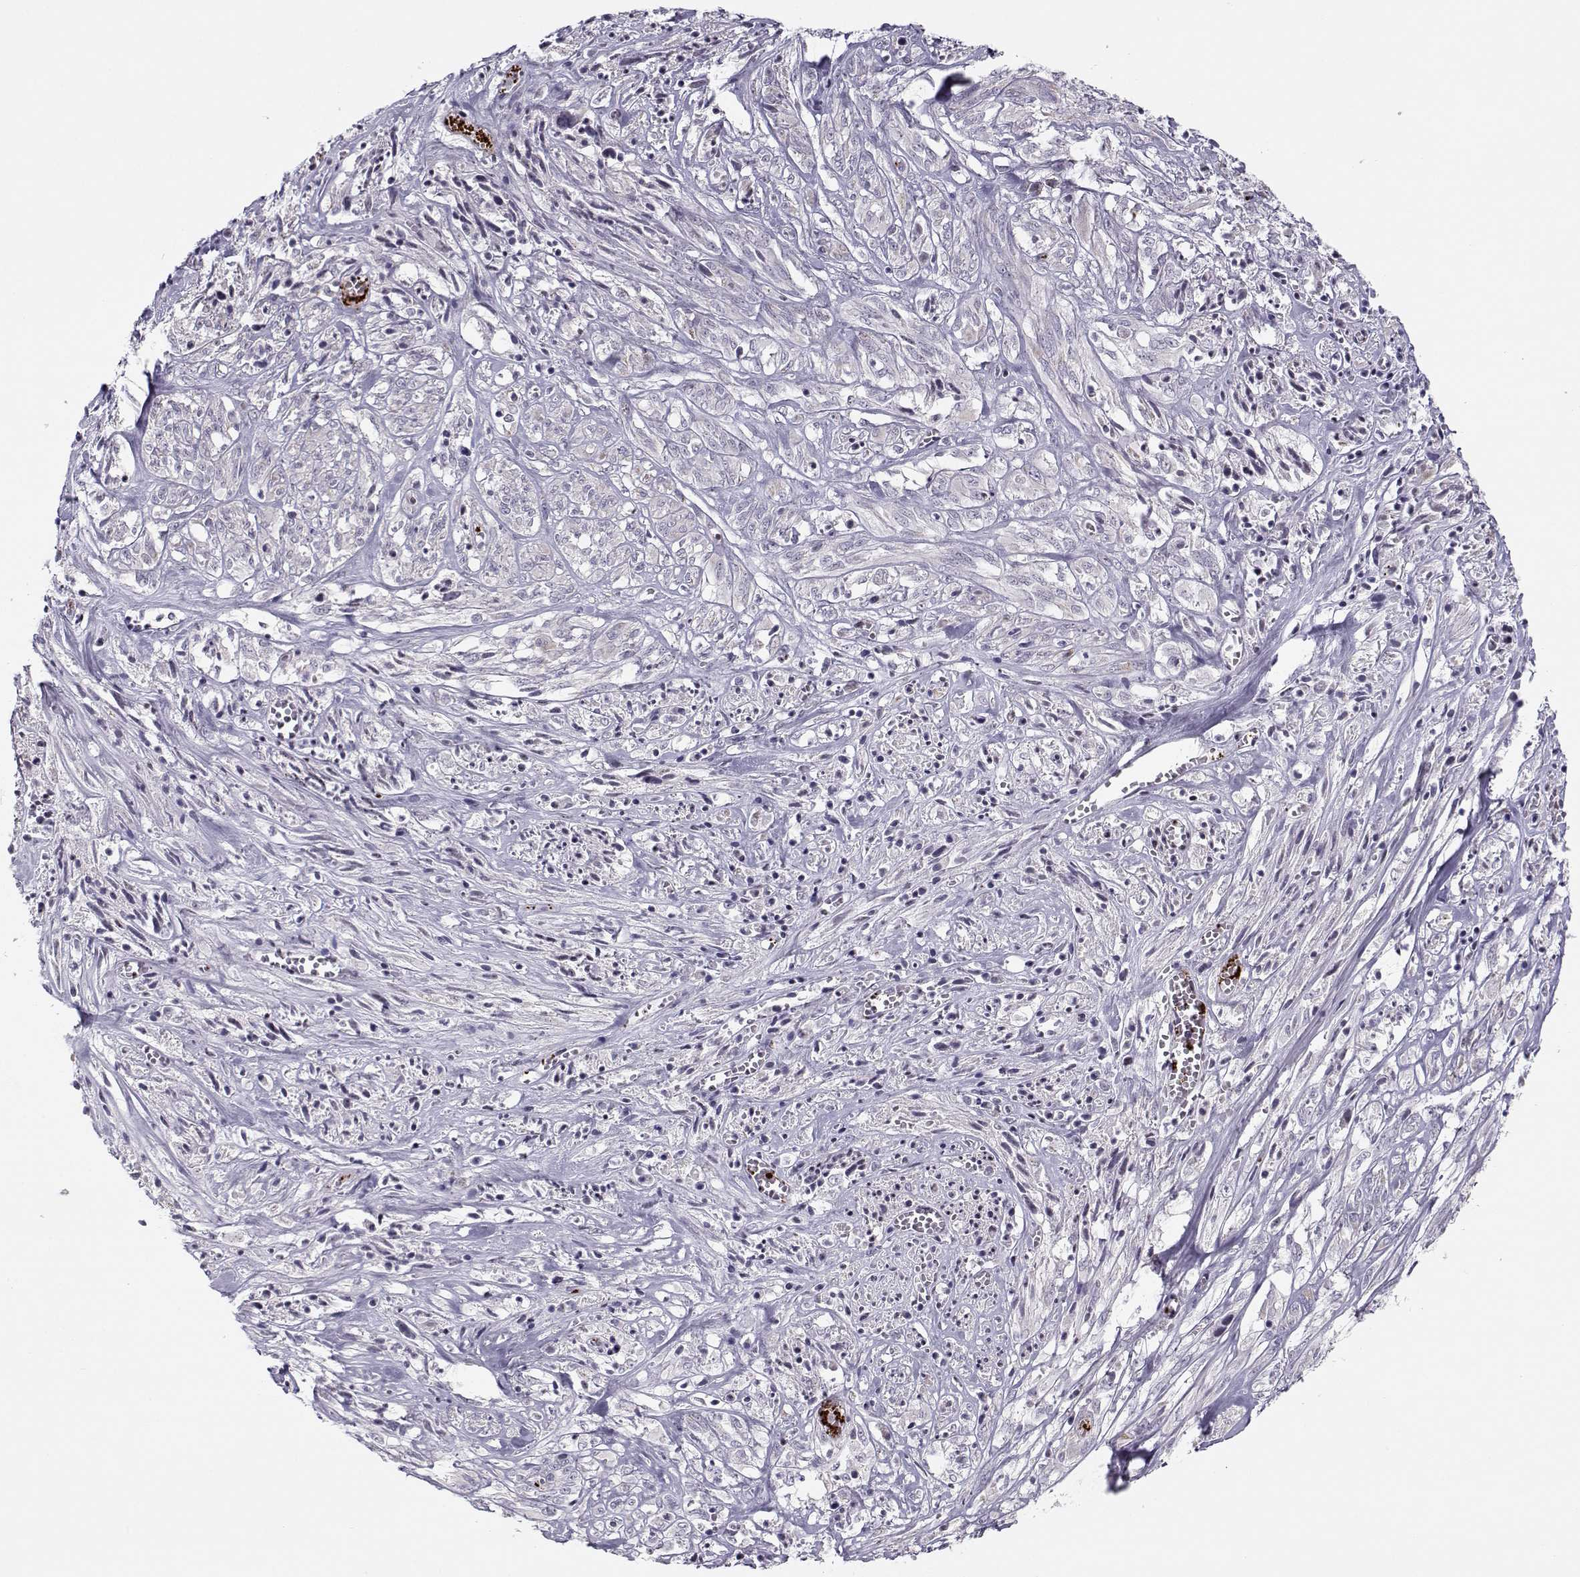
{"staining": {"intensity": "negative", "quantity": "none", "location": "none"}, "tissue": "melanoma", "cell_type": "Tumor cells", "image_type": "cancer", "snomed": [{"axis": "morphology", "description": "Malignant melanoma, NOS"}, {"axis": "topography", "description": "Skin"}], "caption": "Immunohistochemistry (IHC) photomicrograph of human melanoma stained for a protein (brown), which reveals no positivity in tumor cells.", "gene": "KLF17", "patient": {"sex": "female", "age": 91}}